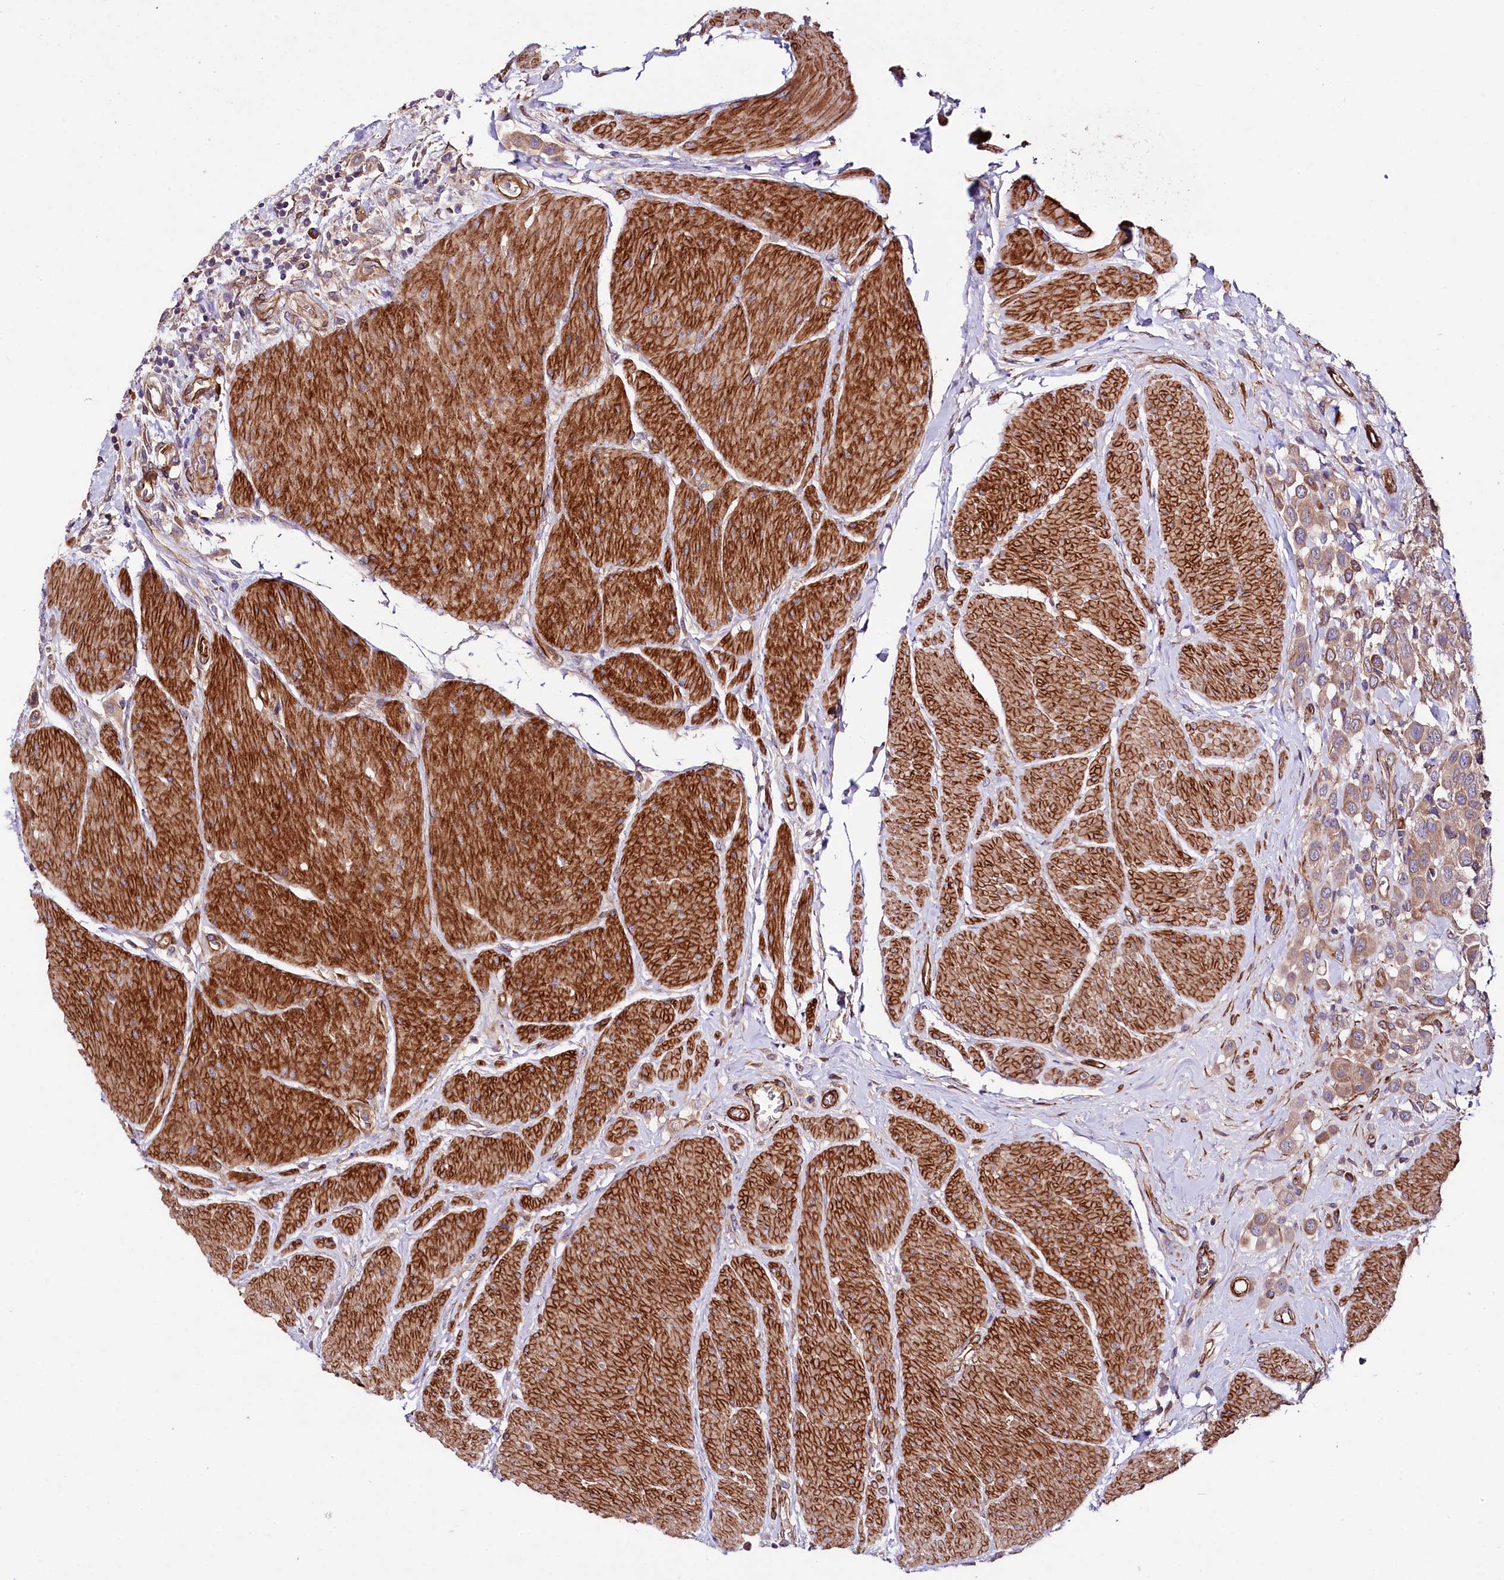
{"staining": {"intensity": "weak", "quantity": ">75%", "location": "cytoplasmic/membranous"}, "tissue": "urothelial cancer", "cell_type": "Tumor cells", "image_type": "cancer", "snomed": [{"axis": "morphology", "description": "Urothelial carcinoma, High grade"}, {"axis": "topography", "description": "Urinary bladder"}], "caption": "Urothelial cancer tissue shows weak cytoplasmic/membranous expression in approximately >75% of tumor cells", "gene": "SPATS2", "patient": {"sex": "male", "age": 50}}